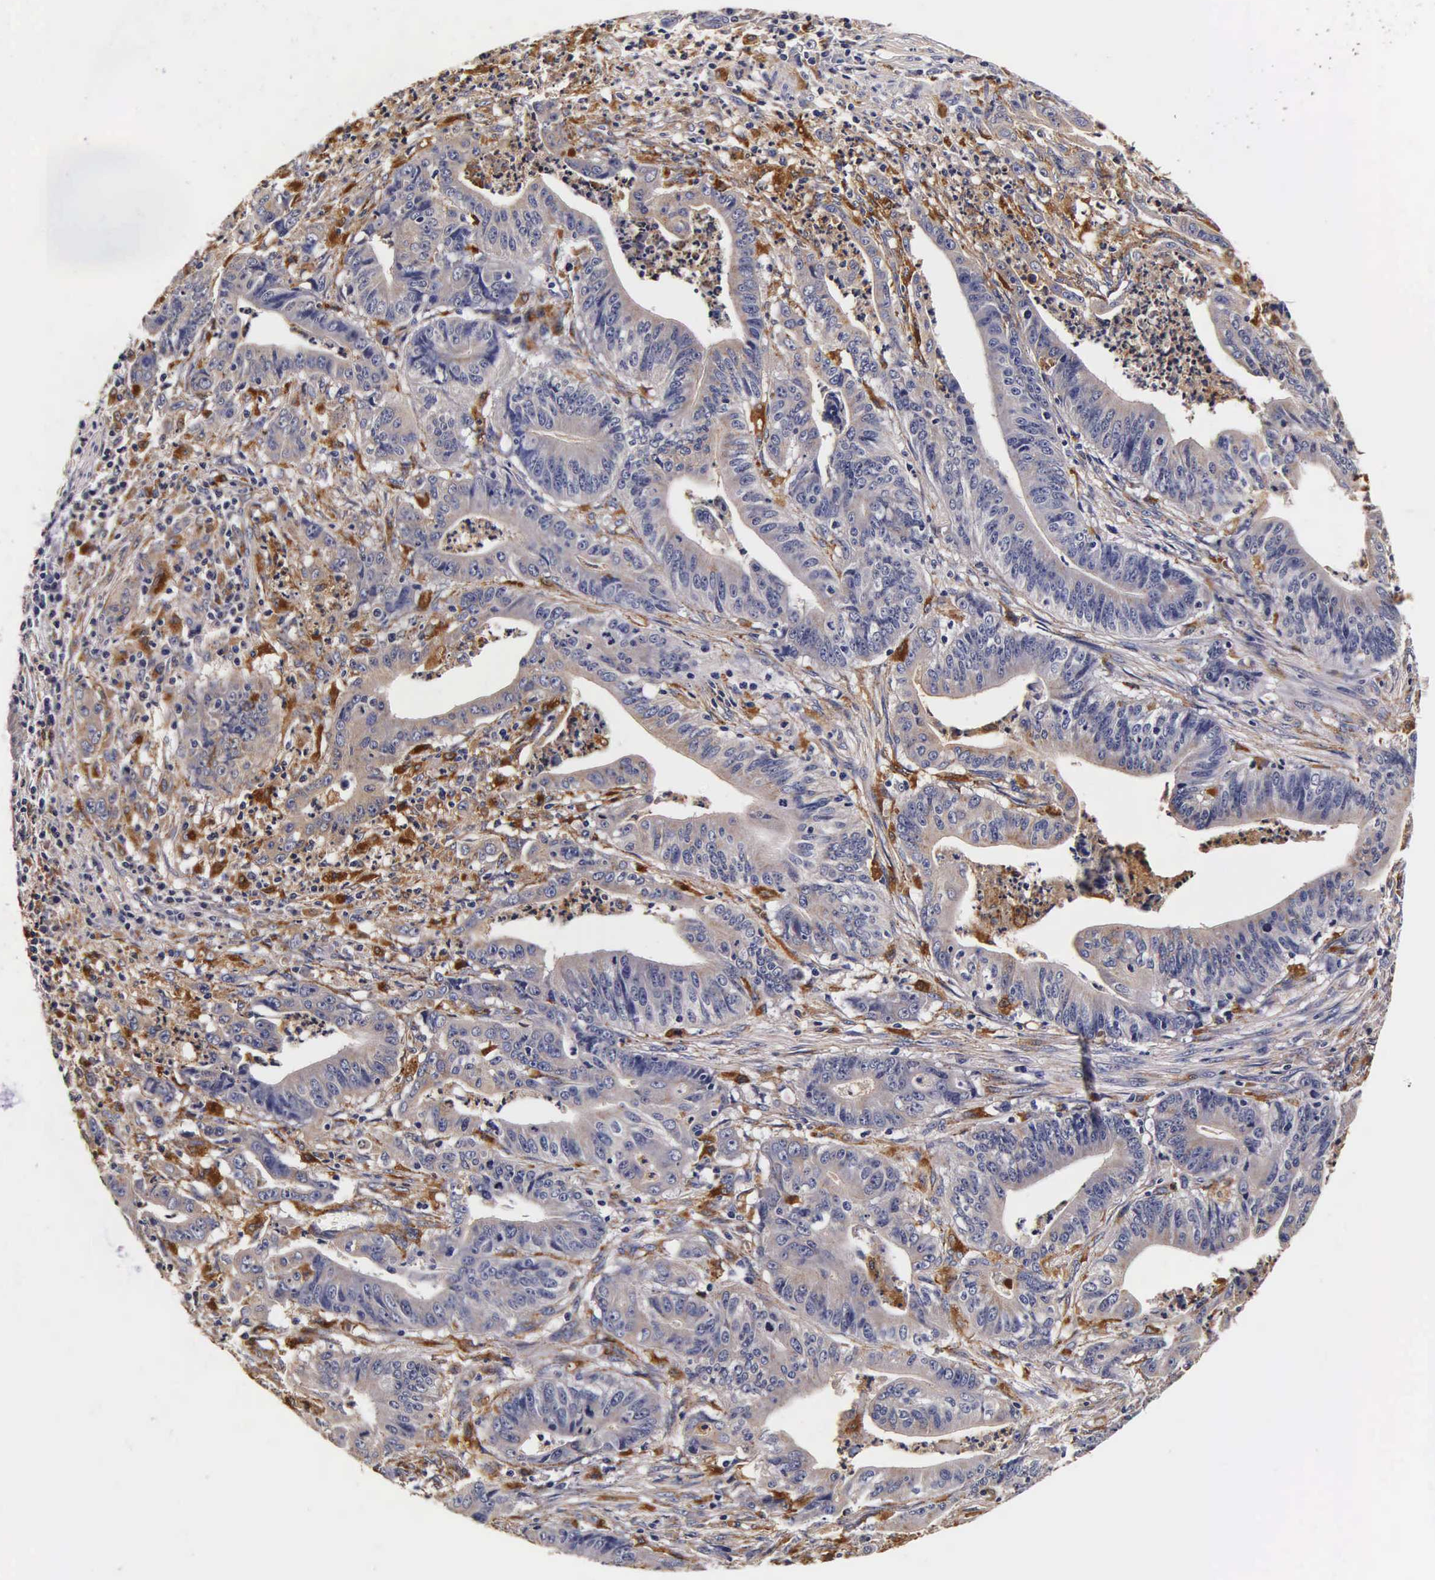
{"staining": {"intensity": "weak", "quantity": "<25%", "location": "cytoplasmic/membranous"}, "tissue": "stomach cancer", "cell_type": "Tumor cells", "image_type": "cancer", "snomed": [{"axis": "morphology", "description": "Adenocarcinoma, NOS"}, {"axis": "topography", "description": "Stomach, lower"}], "caption": "A photomicrograph of stomach cancer stained for a protein shows no brown staining in tumor cells.", "gene": "CTSB", "patient": {"sex": "female", "age": 86}}